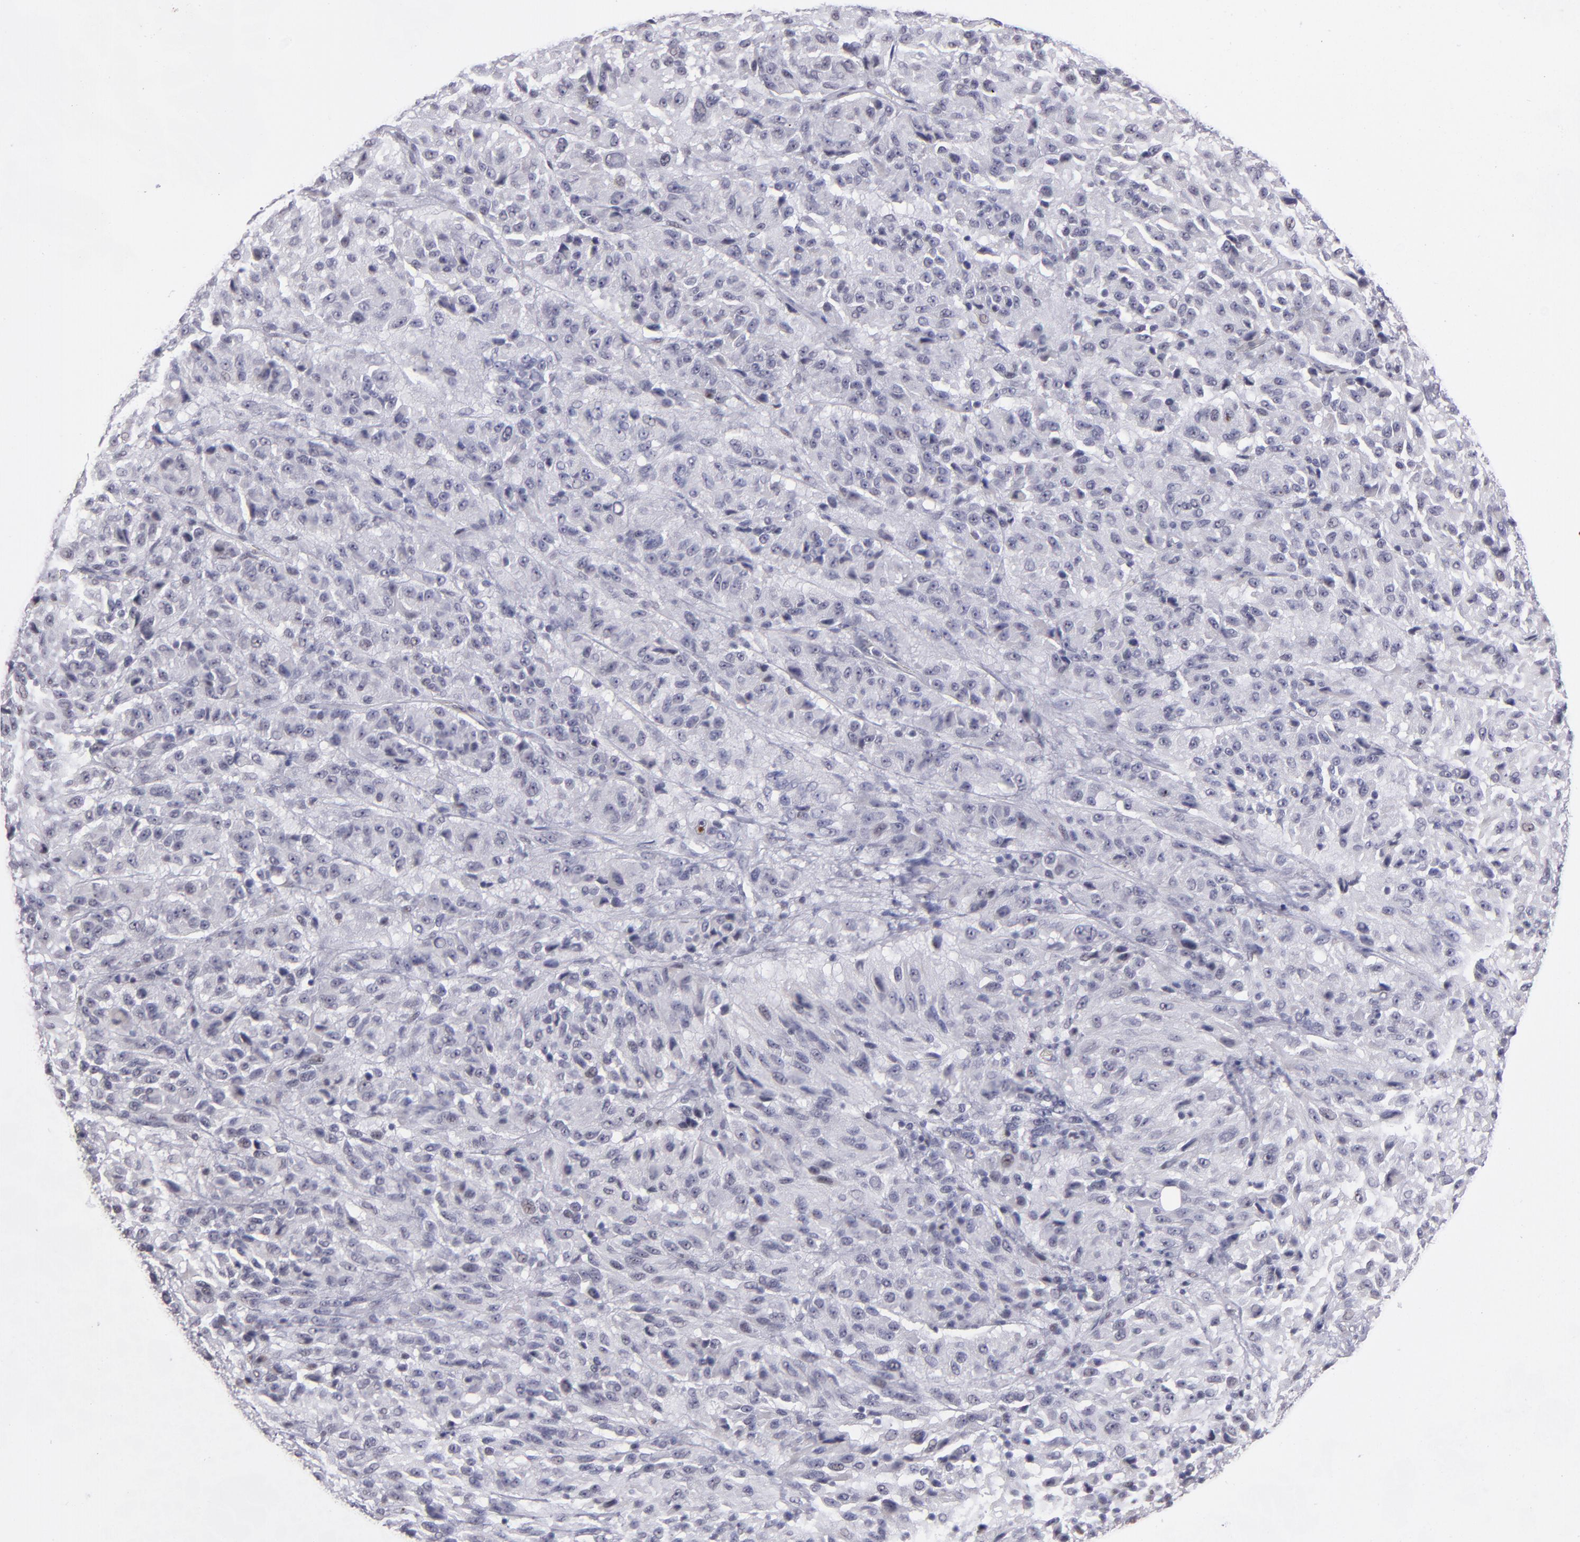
{"staining": {"intensity": "weak", "quantity": "<25%", "location": "nuclear"}, "tissue": "melanoma", "cell_type": "Tumor cells", "image_type": "cancer", "snomed": [{"axis": "morphology", "description": "Malignant melanoma, Metastatic site"}, {"axis": "topography", "description": "Lung"}], "caption": "Tumor cells show no significant protein staining in malignant melanoma (metastatic site).", "gene": "OTUB2", "patient": {"sex": "male", "age": 64}}